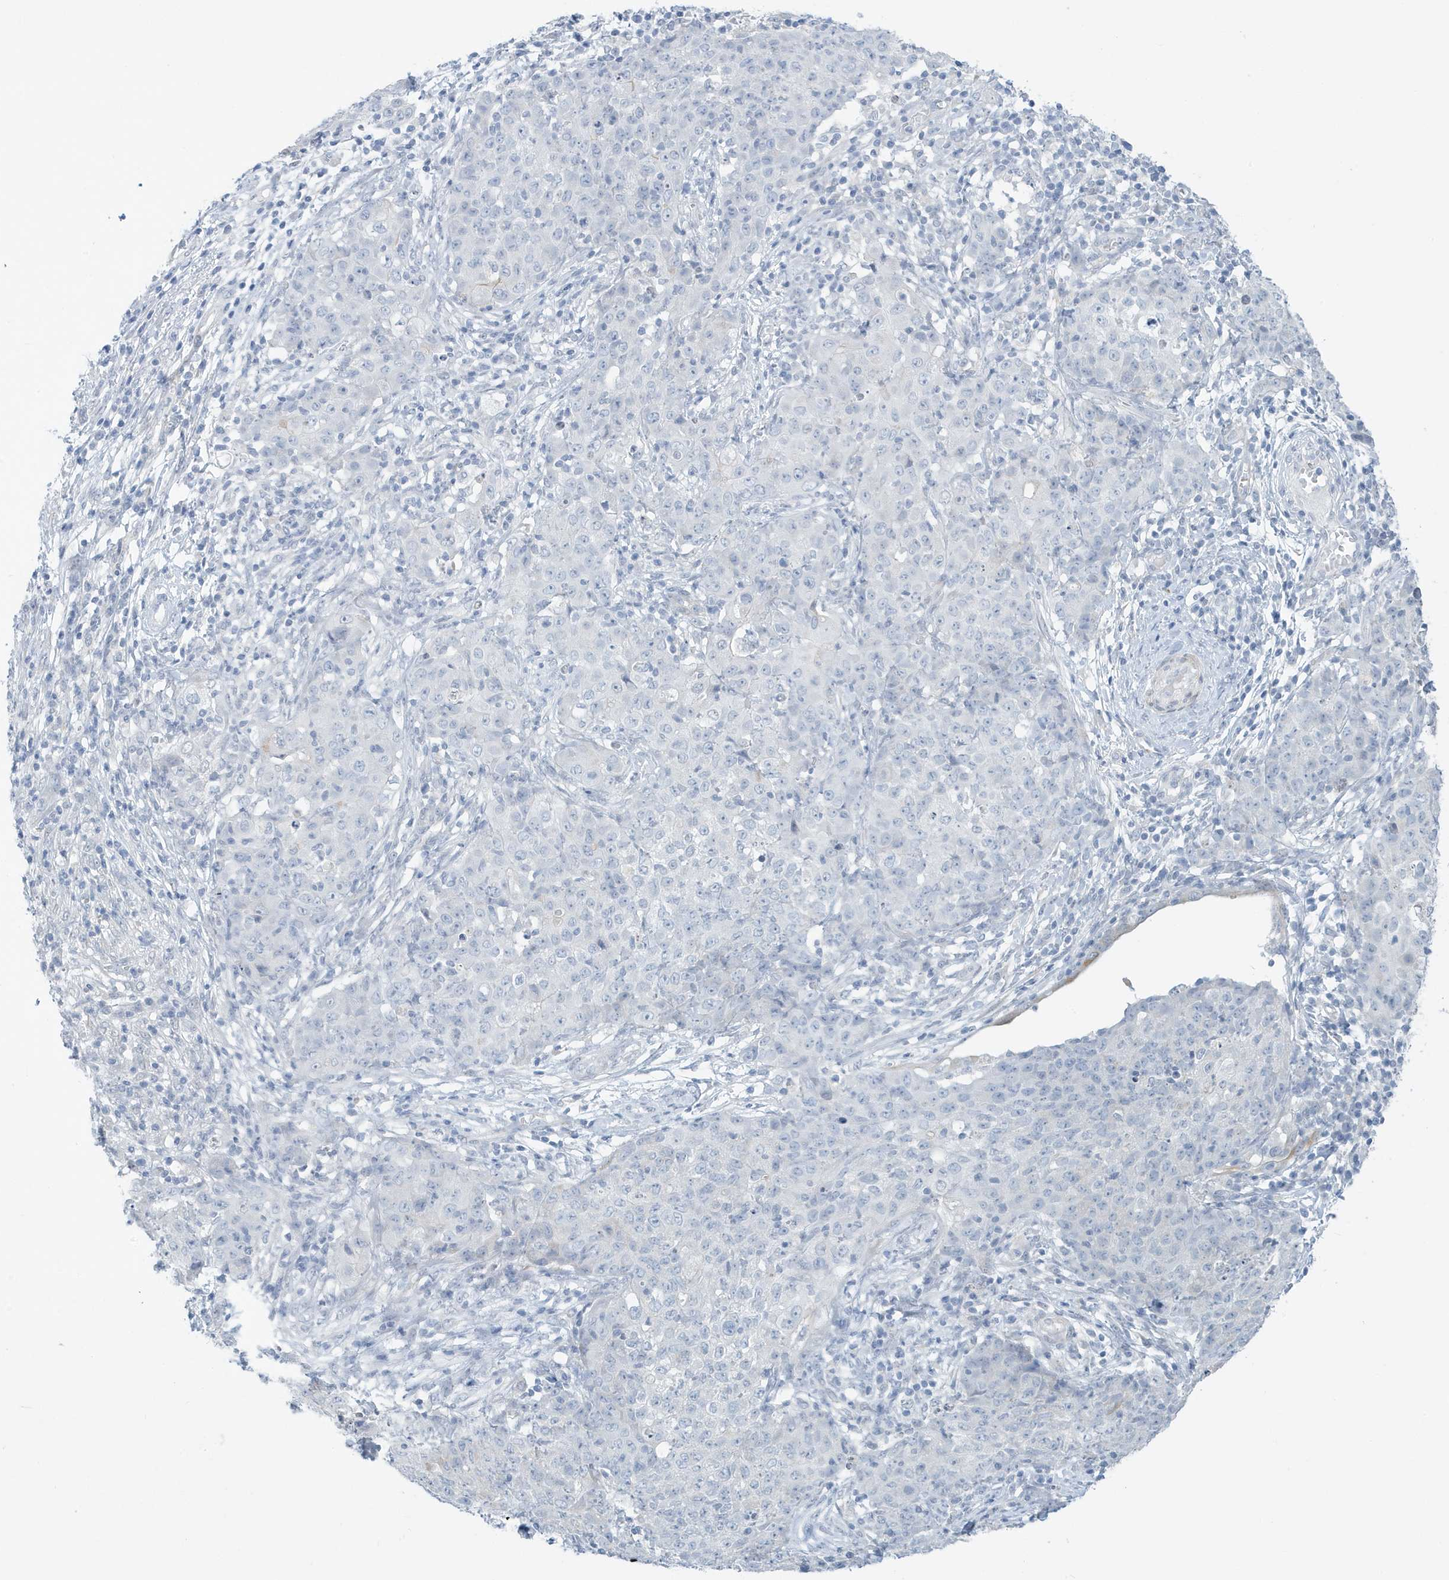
{"staining": {"intensity": "negative", "quantity": "none", "location": "none"}, "tissue": "ovarian cancer", "cell_type": "Tumor cells", "image_type": "cancer", "snomed": [{"axis": "morphology", "description": "Carcinoma, endometroid"}, {"axis": "topography", "description": "Ovary"}], "caption": "Immunohistochemical staining of human ovarian endometroid carcinoma exhibits no significant expression in tumor cells.", "gene": "PERM1", "patient": {"sex": "female", "age": 42}}